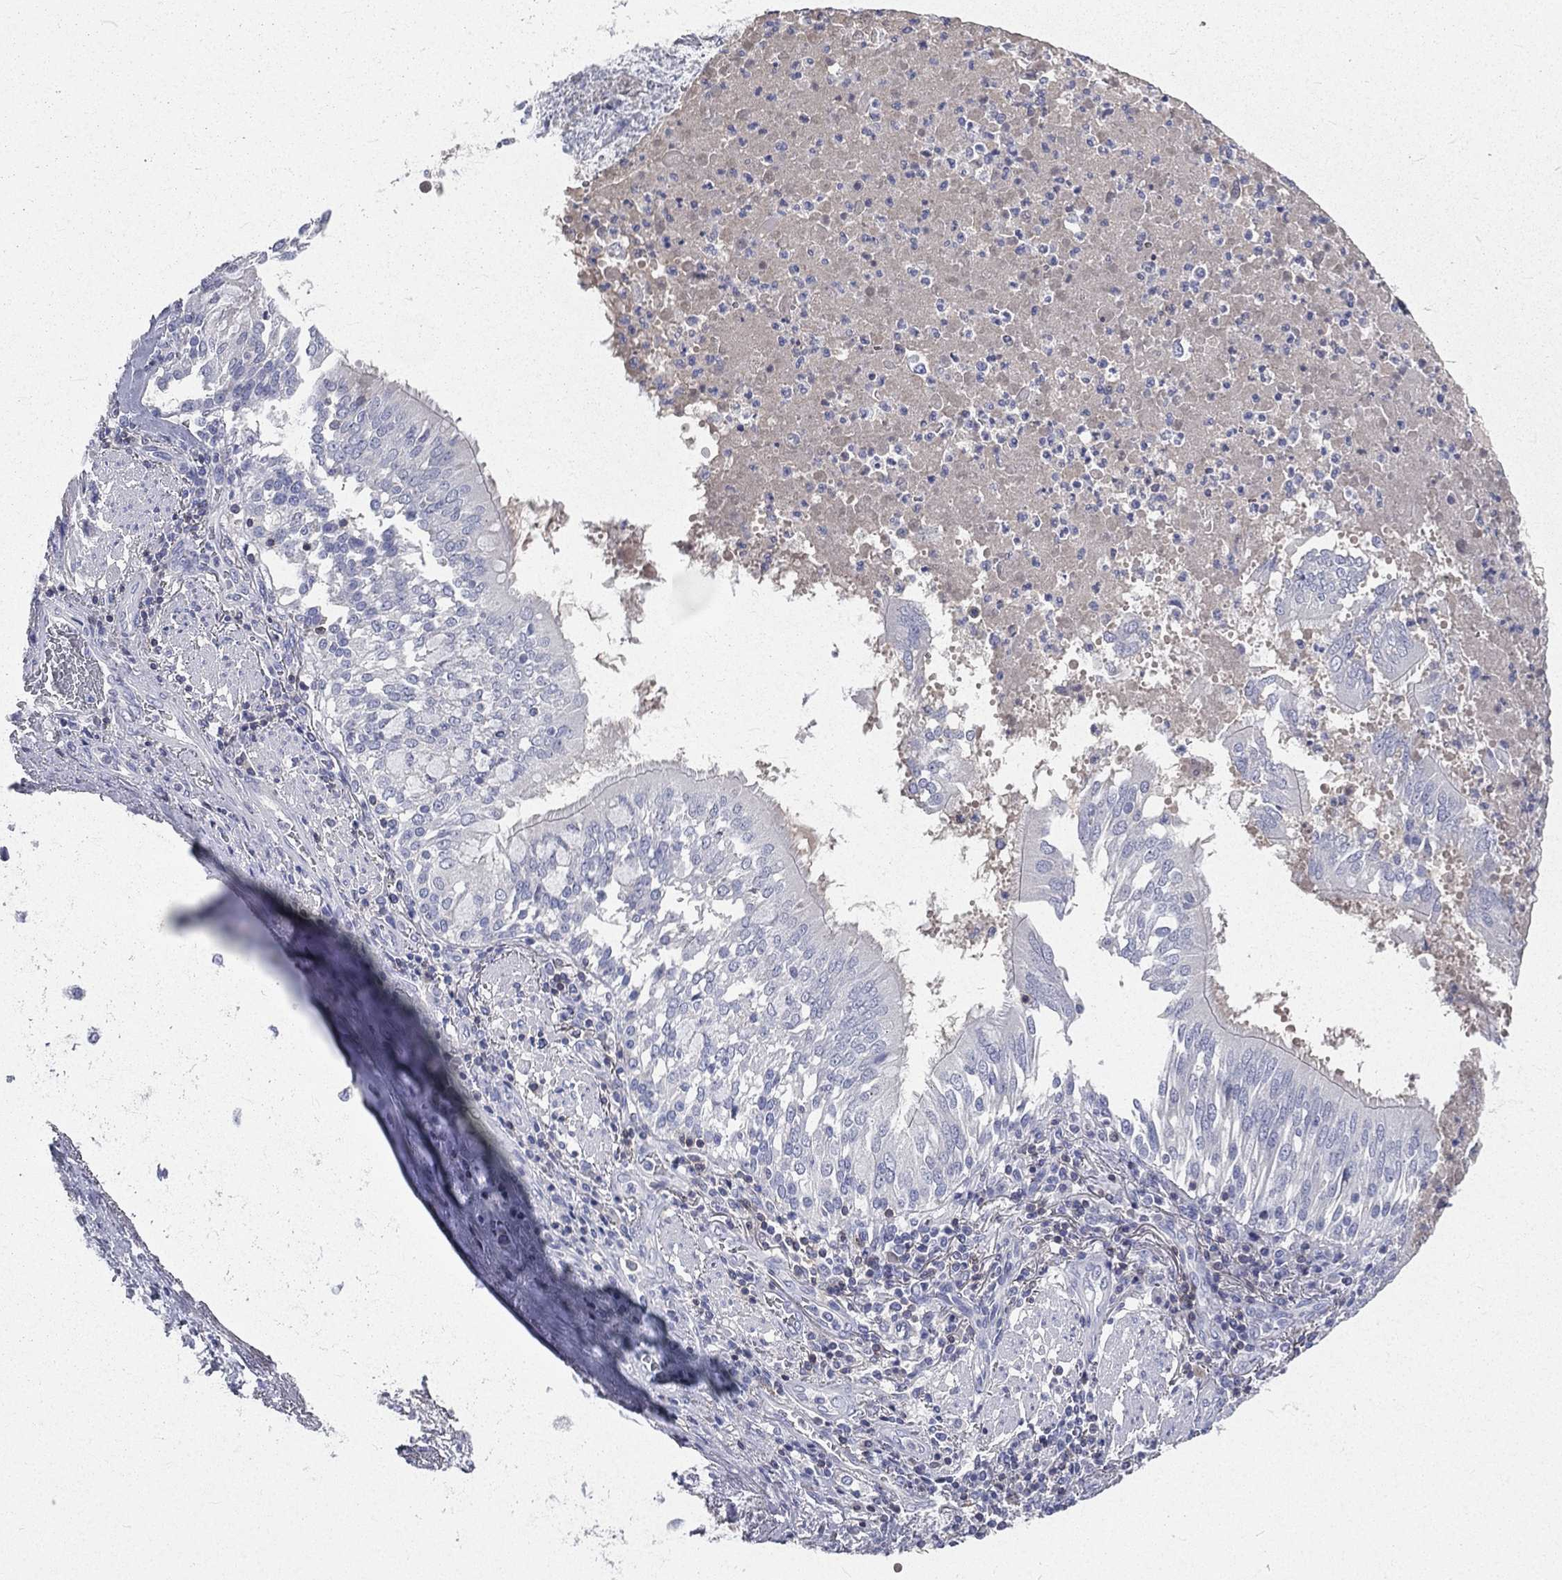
{"staining": {"intensity": "negative", "quantity": "none", "location": "none"}, "tissue": "lung cancer", "cell_type": "Tumor cells", "image_type": "cancer", "snomed": [{"axis": "morphology", "description": "Normal tissue, NOS"}, {"axis": "morphology", "description": "Squamous cell carcinoma, NOS"}, {"axis": "topography", "description": "Bronchus"}, {"axis": "topography", "description": "Lung"}], "caption": "This is an immunohistochemistry photomicrograph of human lung cancer. There is no staining in tumor cells.", "gene": "CD3D", "patient": {"sex": "male", "age": 64}}